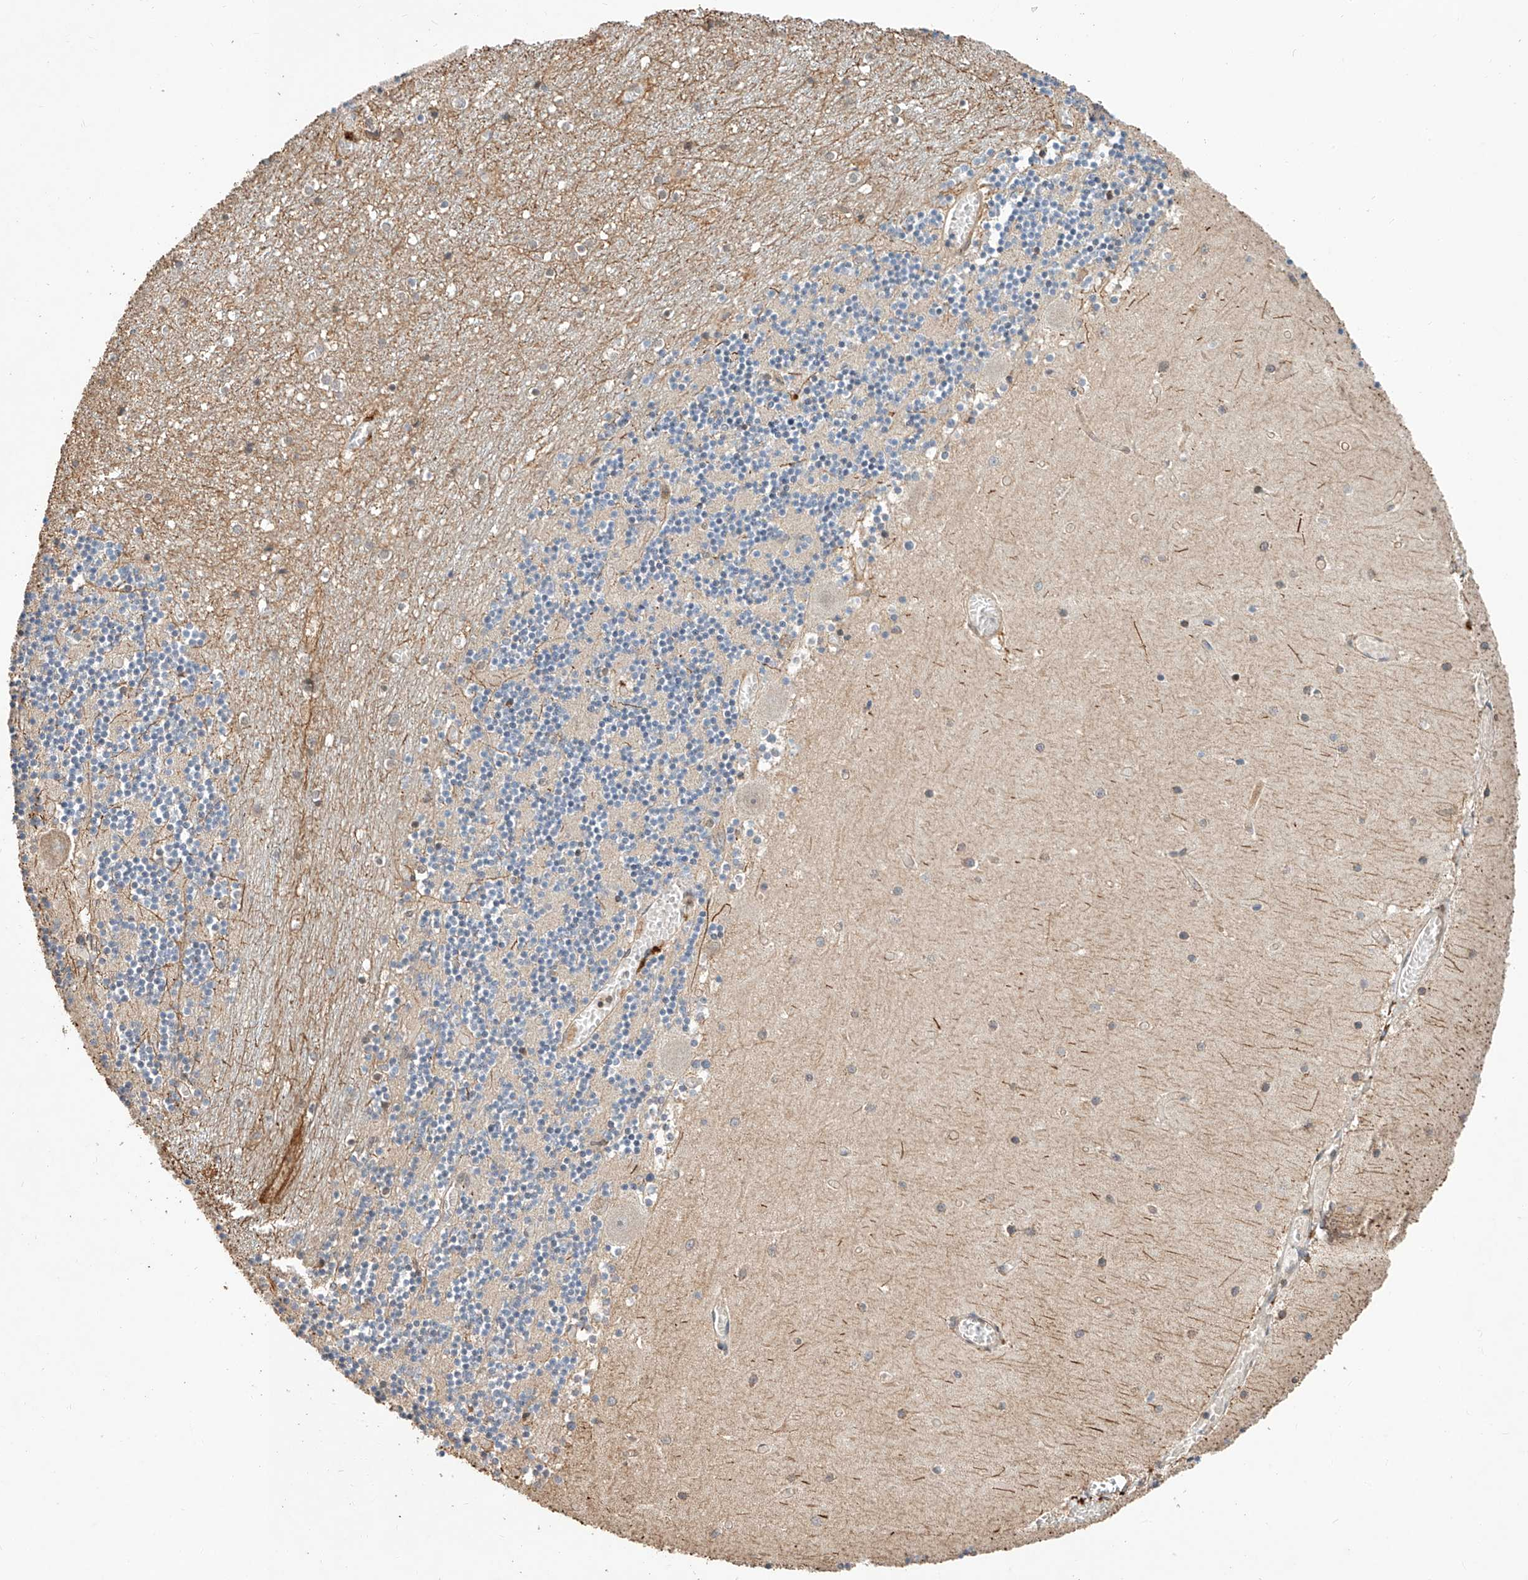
{"staining": {"intensity": "moderate", "quantity": "<25%", "location": "cytoplasmic/membranous"}, "tissue": "cerebellum", "cell_type": "Cells in granular layer", "image_type": "normal", "snomed": [{"axis": "morphology", "description": "Normal tissue, NOS"}, {"axis": "topography", "description": "Cerebellum"}], "caption": "This is an image of immunohistochemistry staining of unremarkable cerebellum, which shows moderate staining in the cytoplasmic/membranous of cells in granular layer.", "gene": "RILPL2", "patient": {"sex": "female", "age": 28}}